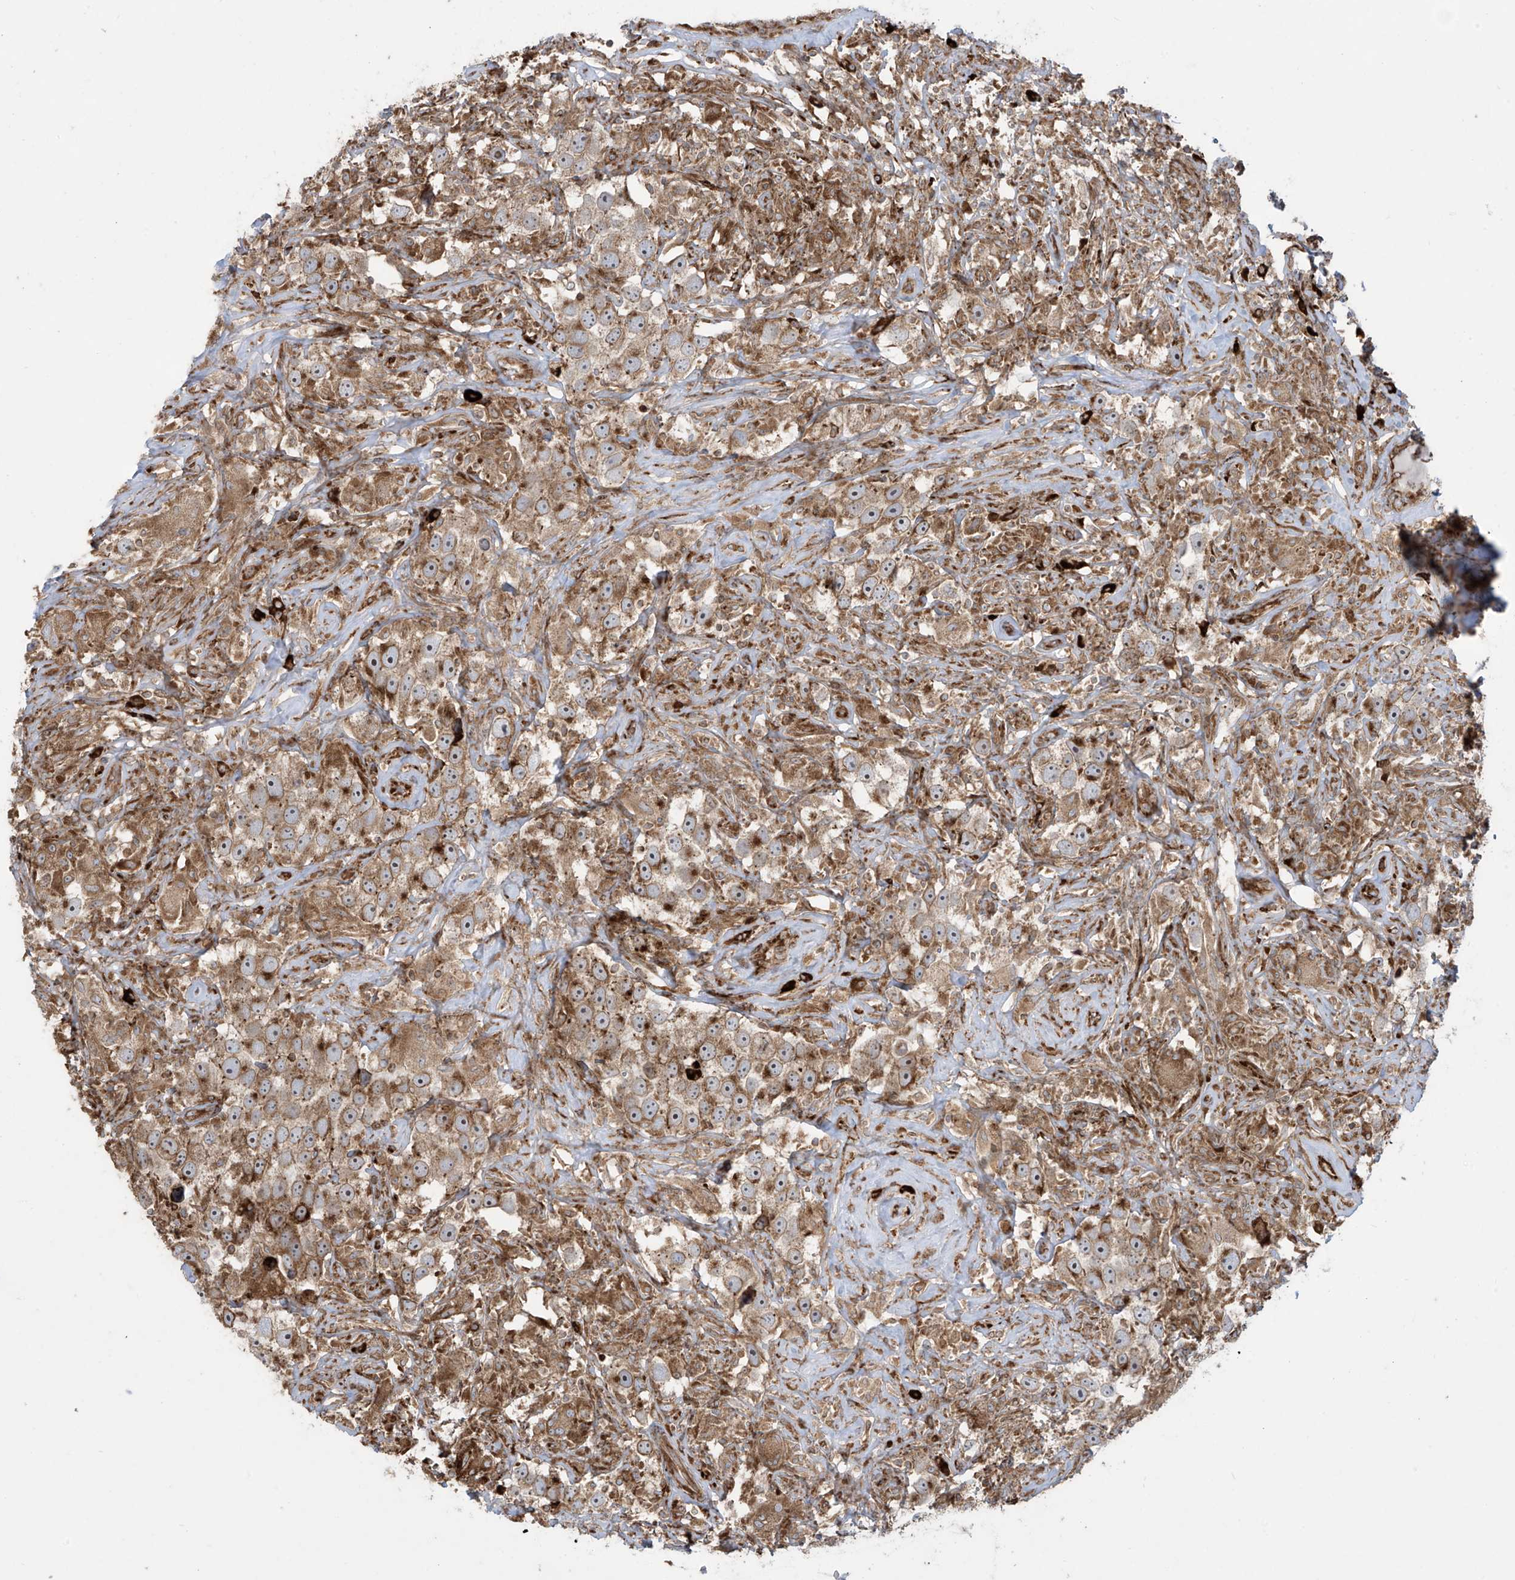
{"staining": {"intensity": "moderate", "quantity": ">75%", "location": "cytoplasmic/membranous"}, "tissue": "testis cancer", "cell_type": "Tumor cells", "image_type": "cancer", "snomed": [{"axis": "morphology", "description": "Seminoma, NOS"}, {"axis": "topography", "description": "Testis"}], "caption": "This is an image of IHC staining of testis seminoma, which shows moderate staining in the cytoplasmic/membranous of tumor cells.", "gene": "MX1", "patient": {"sex": "male", "age": 49}}